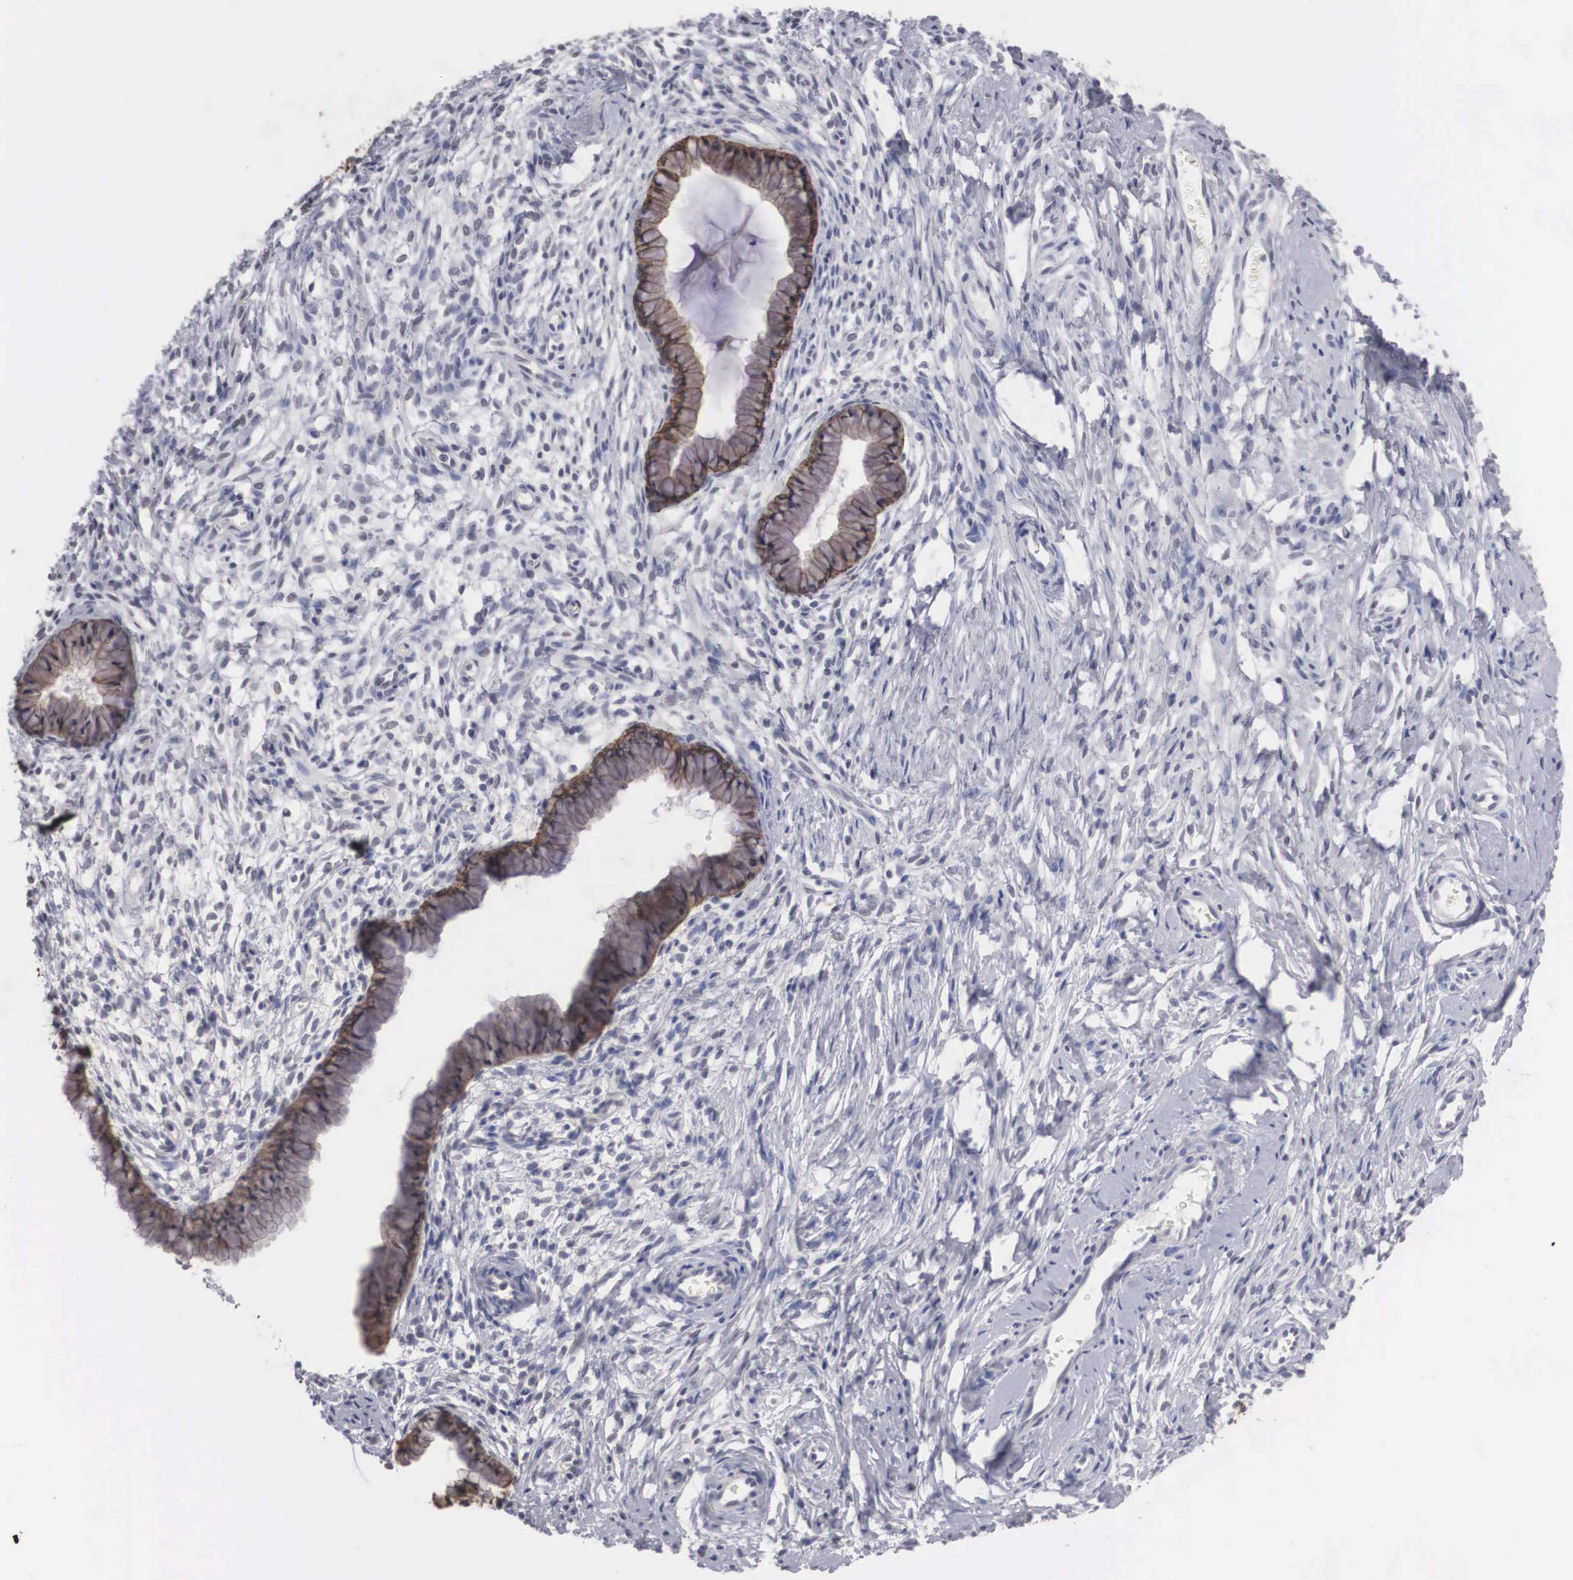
{"staining": {"intensity": "moderate", "quantity": ">75%", "location": "cytoplasmic/membranous"}, "tissue": "cervix", "cell_type": "Glandular cells", "image_type": "normal", "snomed": [{"axis": "morphology", "description": "Normal tissue, NOS"}, {"axis": "topography", "description": "Cervix"}], "caption": "Immunohistochemistry photomicrograph of benign cervix: human cervix stained using immunohistochemistry (IHC) demonstrates medium levels of moderate protein expression localized specifically in the cytoplasmic/membranous of glandular cells, appearing as a cytoplasmic/membranous brown color.", "gene": "WDR89", "patient": {"sex": "female", "age": 70}}